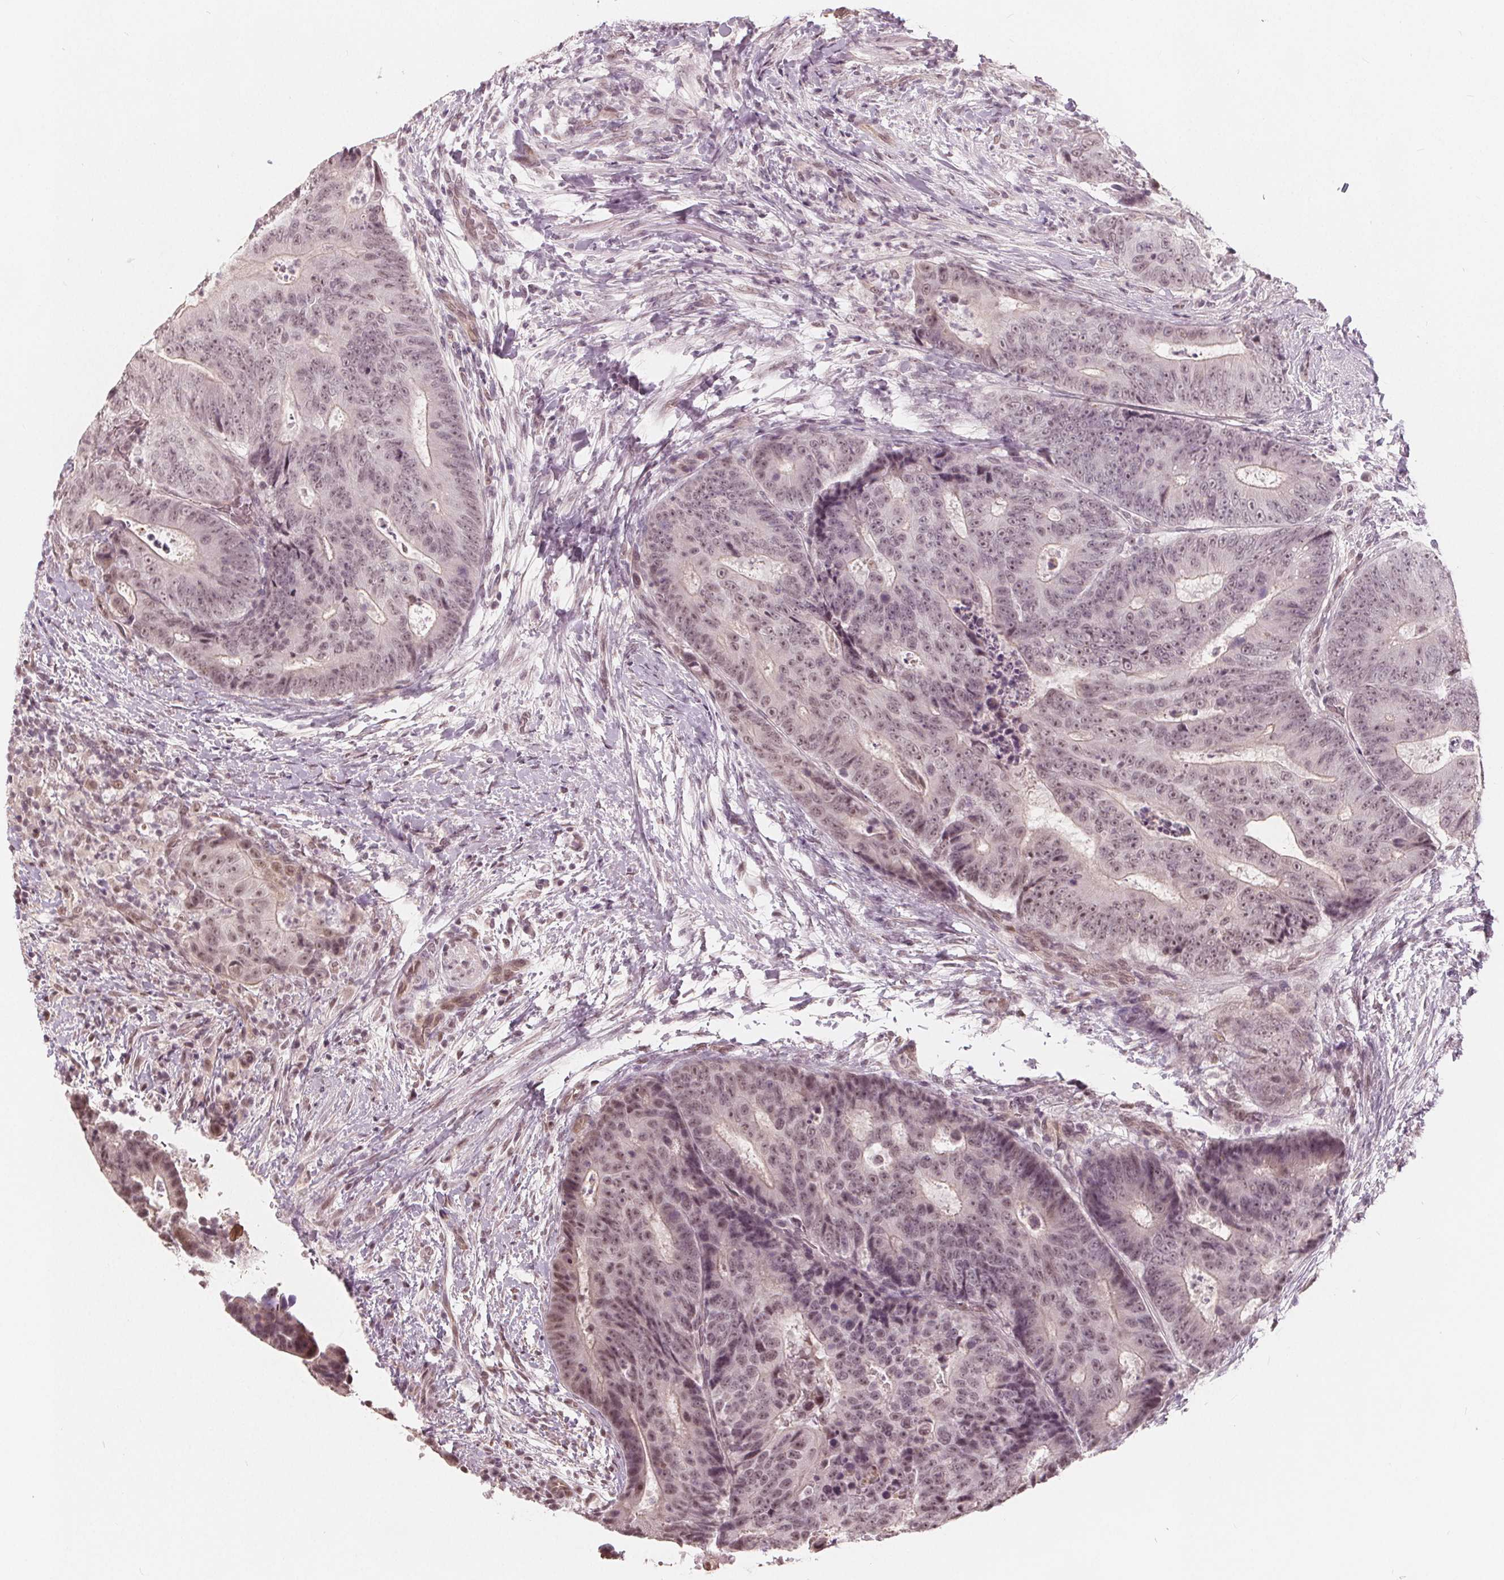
{"staining": {"intensity": "weak", "quantity": "25%-75%", "location": "cytoplasmic/membranous,nuclear"}, "tissue": "colorectal cancer", "cell_type": "Tumor cells", "image_type": "cancer", "snomed": [{"axis": "morphology", "description": "Adenocarcinoma, NOS"}, {"axis": "topography", "description": "Colon"}], "caption": "Colorectal cancer stained with DAB IHC displays low levels of weak cytoplasmic/membranous and nuclear positivity in approximately 25%-75% of tumor cells.", "gene": "NUP210L", "patient": {"sex": "female", "age": 48}}